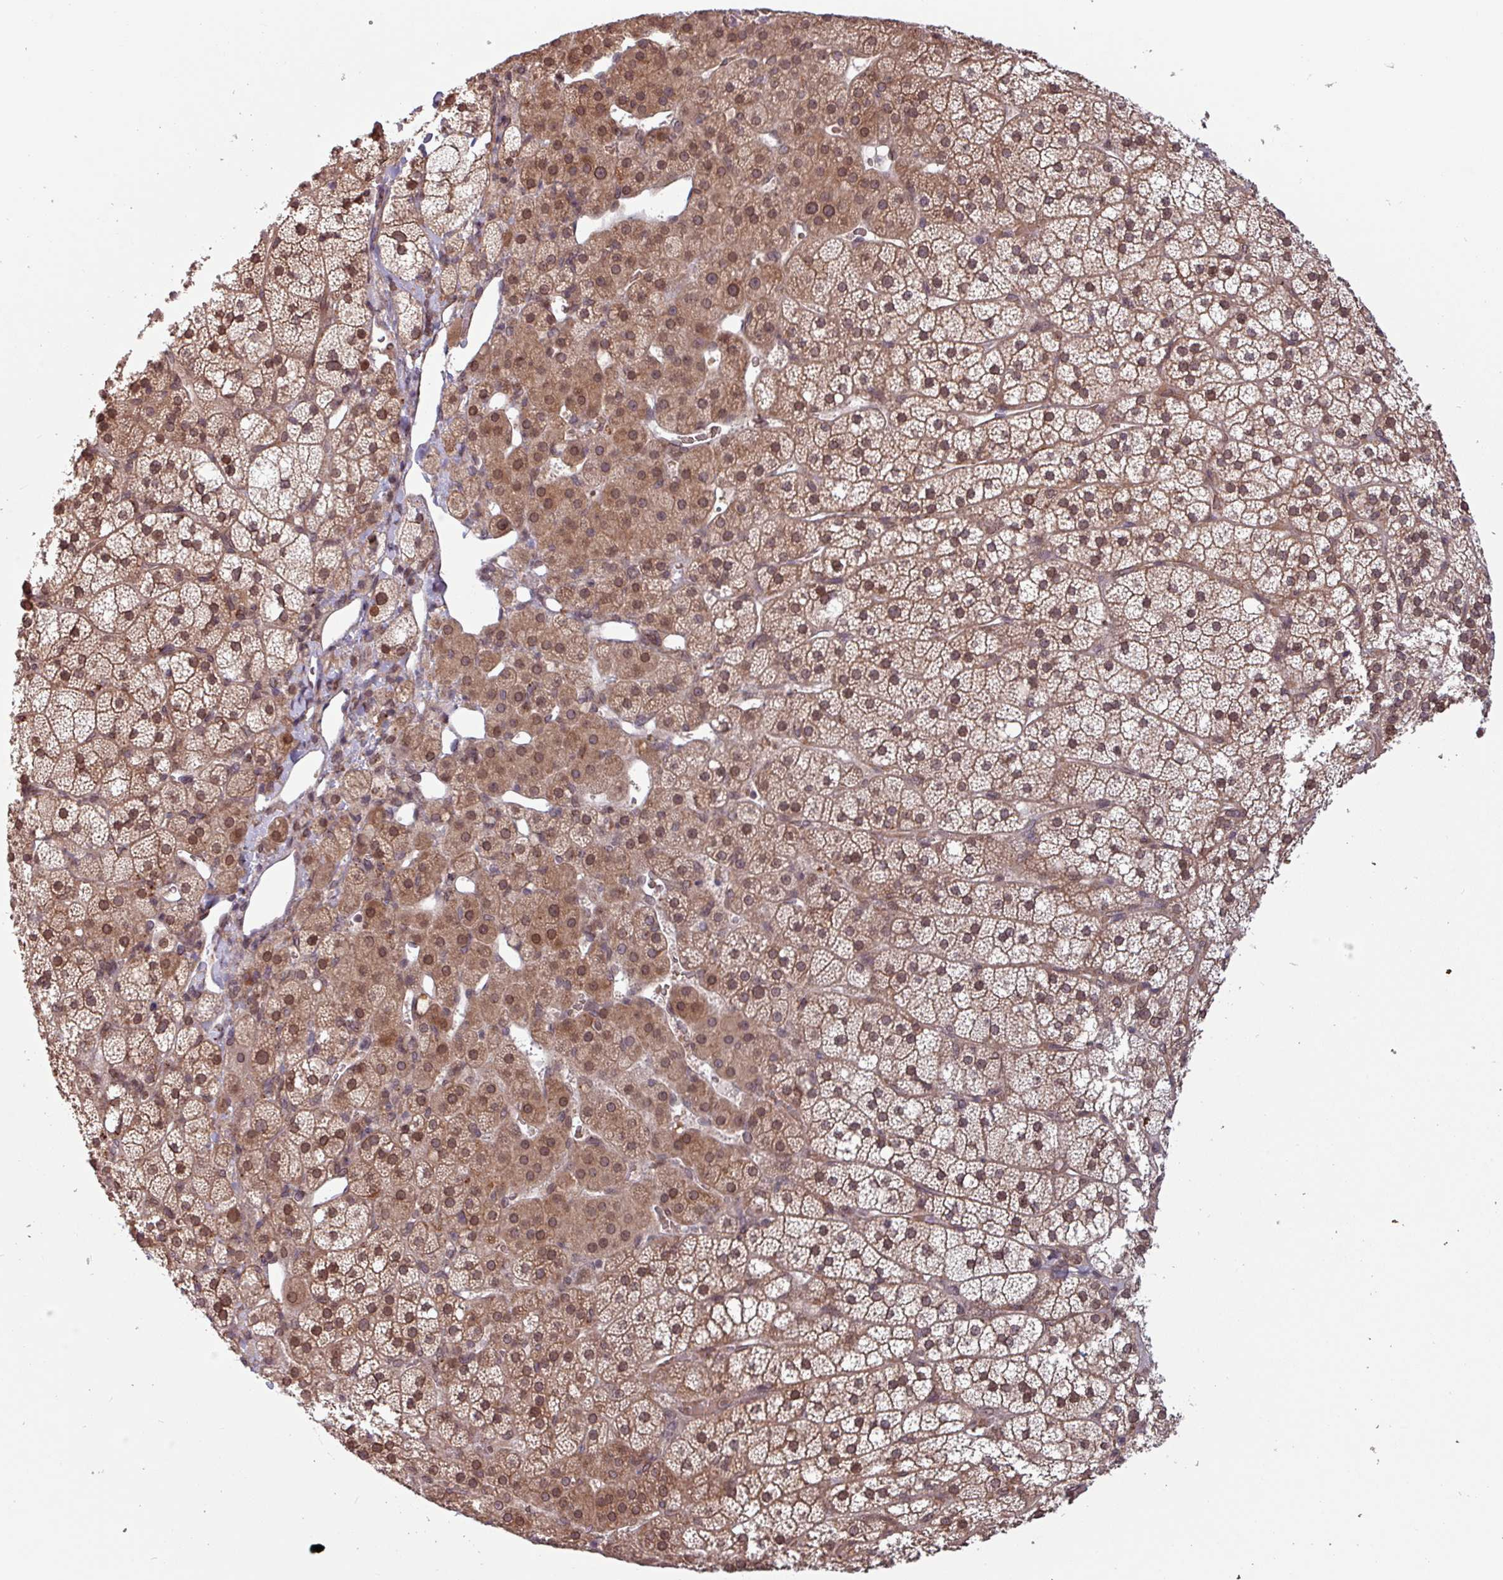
{"staining": {"intensity": "moderate", "quantity": ">75%", "location": "cytoplasmic/membranous,nuclear"}, "tissue": "adrenal gland", "cell_type": "Glandular cells", "image_type": "normal", "snomed": [{"axis": "morphology", "description": "Normal tissue, NOS"}, {"axis": "topography", "description": "Adrenal gland"}], "caption": "This histopathology image reveals IHC staining of unremarkable adrenal gland, with medium moderate cytoplasmic/membranous,nuclear expression in about >75% of glandular cells.", "gene": "RBM4B", "patient": {"sex": "male", "age": 53}}